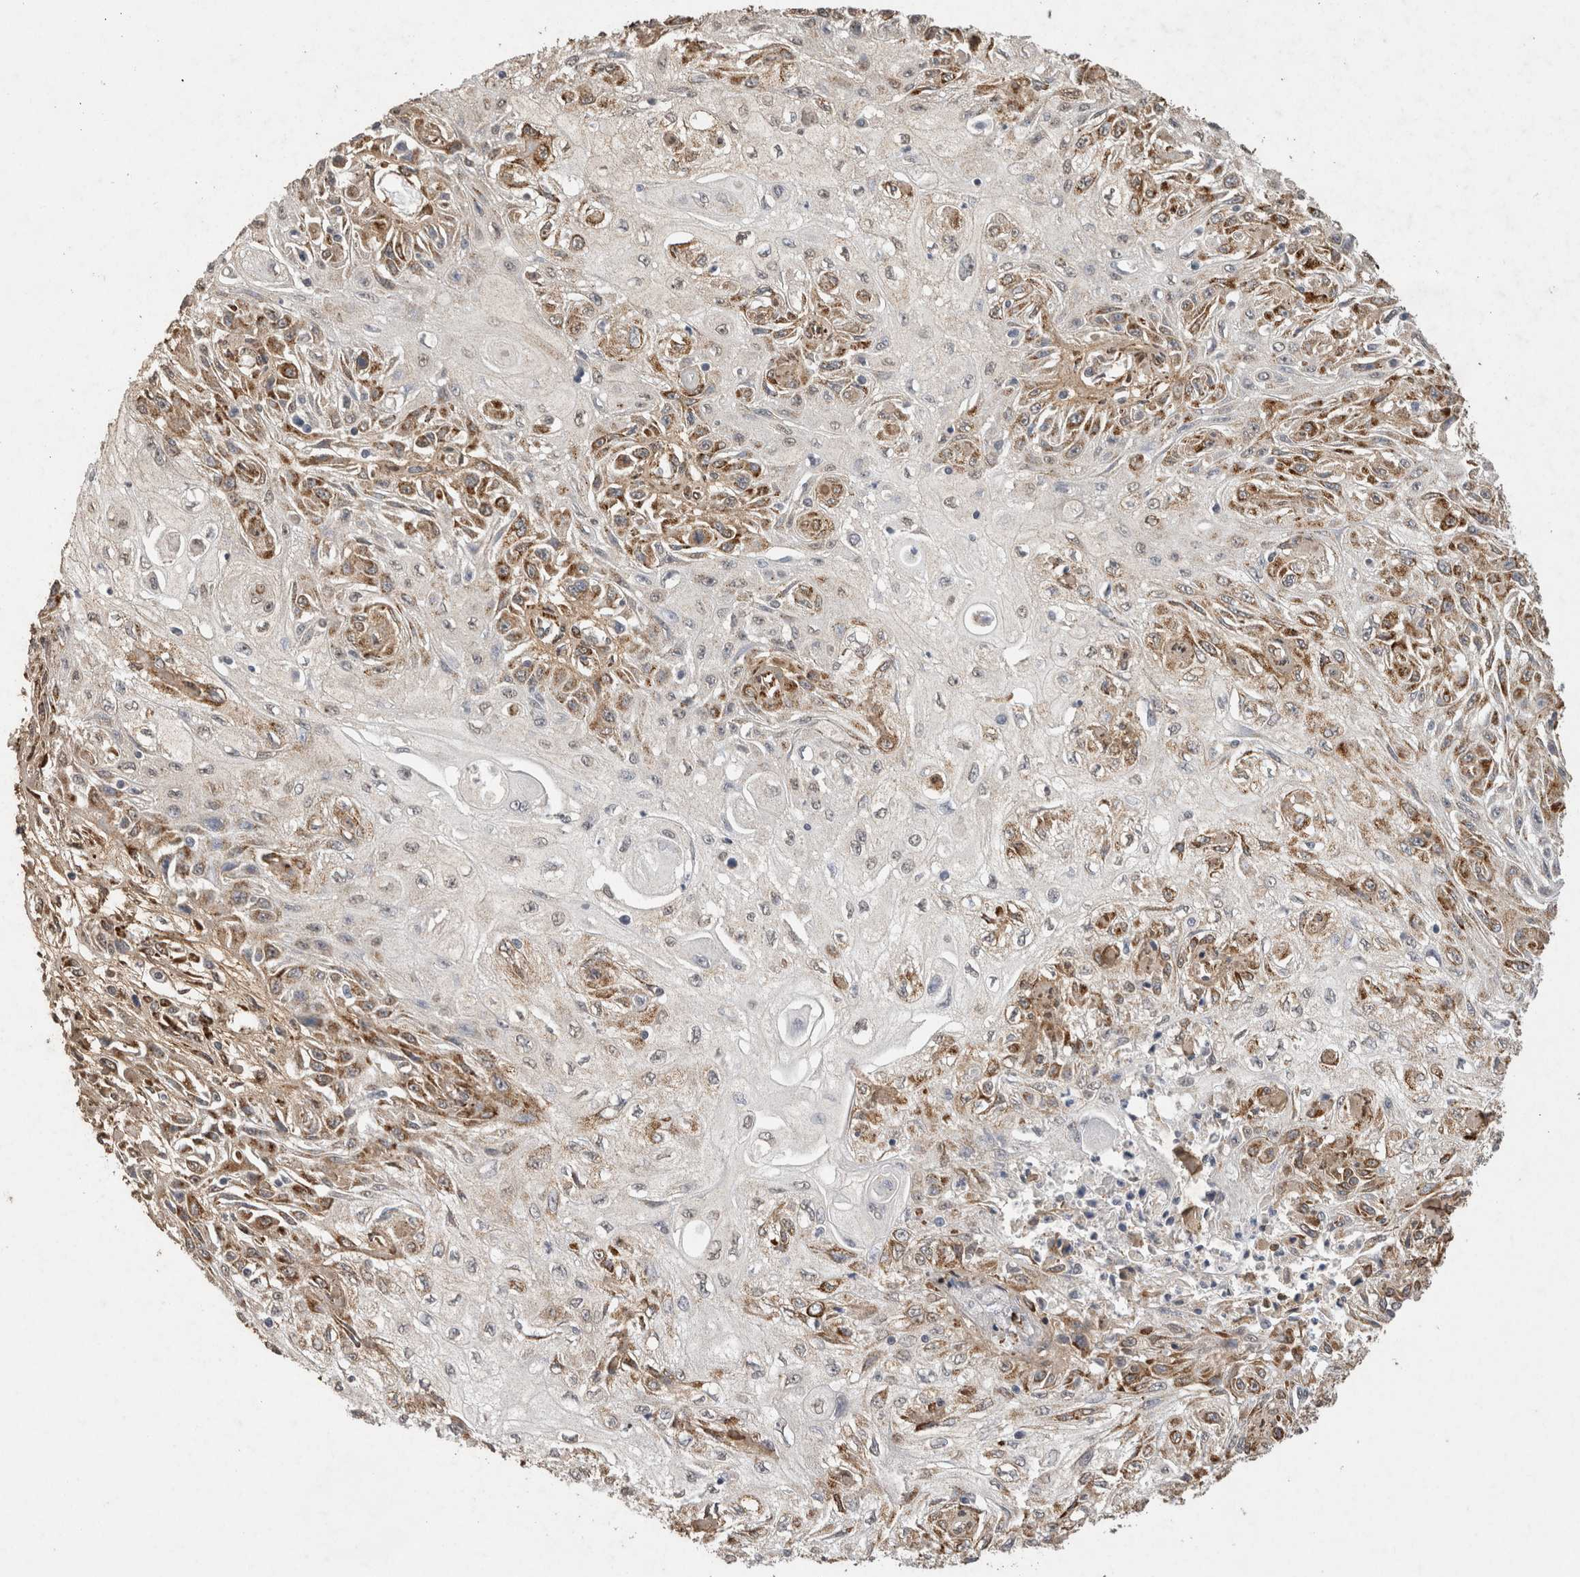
{"staining": {"intensity": "strong", "quantity": "25%-75%", "location": "nuclear"}, "tissue": "skin cancer", "cell_type": "Tumor cells", "image_type": "cancer", "snomed": [{"axis": "morphology", "description": "Squamous cell carcinoma, NOS"}, {"axis": "morphology", "description": "Squamous cell carcinoma, metastatic, NOS"}, {"axis": "topography", "description": "Skin"}, {"axis": "topography", "description": "Lymph node"}], "caption": "Immunohistochemical staining of skin cancer (metastatic squamous cell carcinoma) demonstrates strong nuclear protein staining in about 25%-75% of tumor cells.", "gene": "C1QTNF5", "patient": {"sex": "male", "age": 75}}